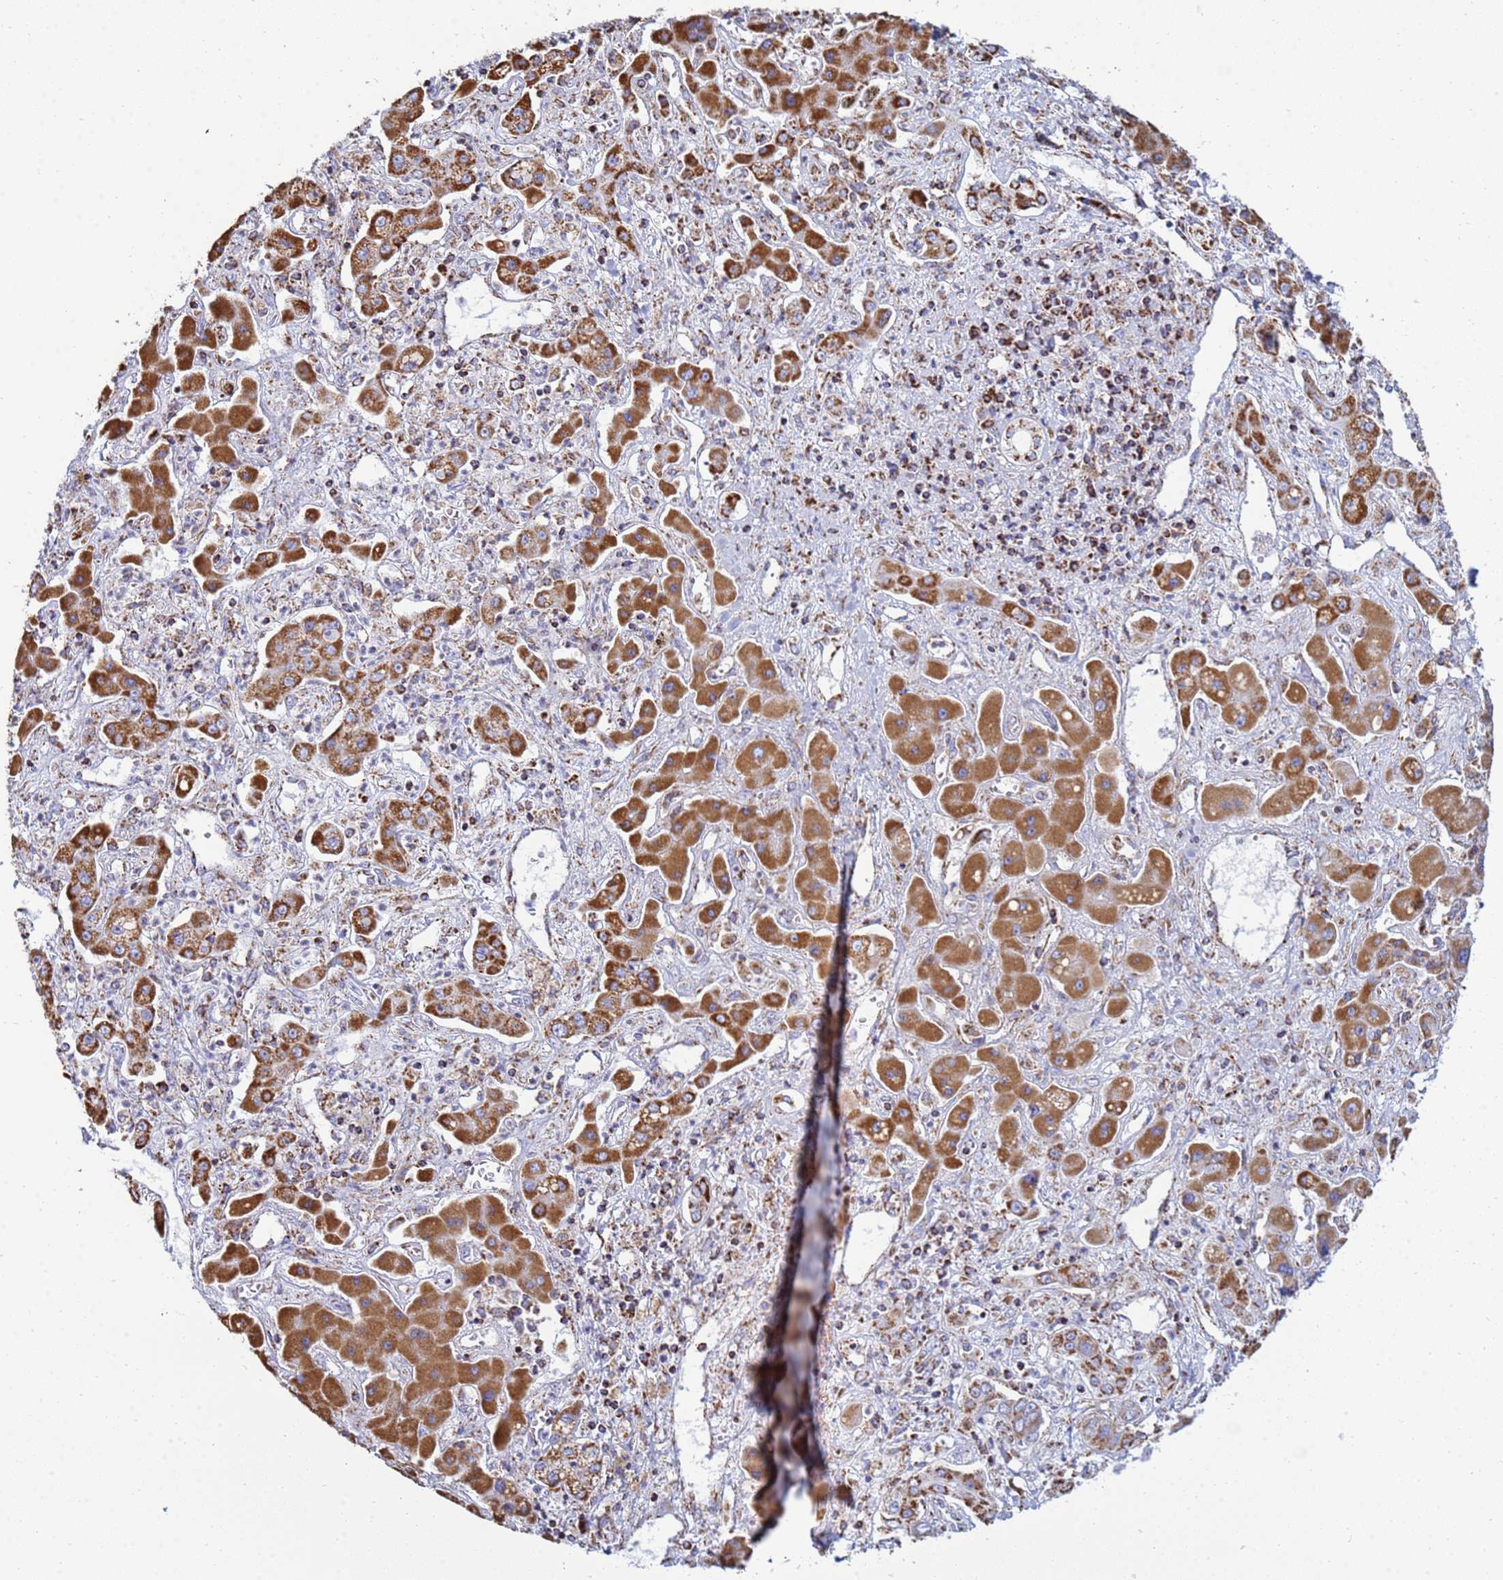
{"staining": {"intensity": "strong", "quantity": ">75%", "location": "cytoplasmic/membranous"}, "tissue": "liver cancer", "cell_type": "Tumor cells", "image_type": "cancer", "snomed": [{"axis": "morphology", "description": "Cholangiocarcinoma"}, {"axis": "topography", "description": "Liver"}], "caption": "This is an image of immunohistochemistry staining of cholangiocarcinoma (liver), which shows strong expression in the cytoplasmic/membranous of tumor cells.", "gene": "COQ4", "patient": {"sex": "male", "age": 67}}